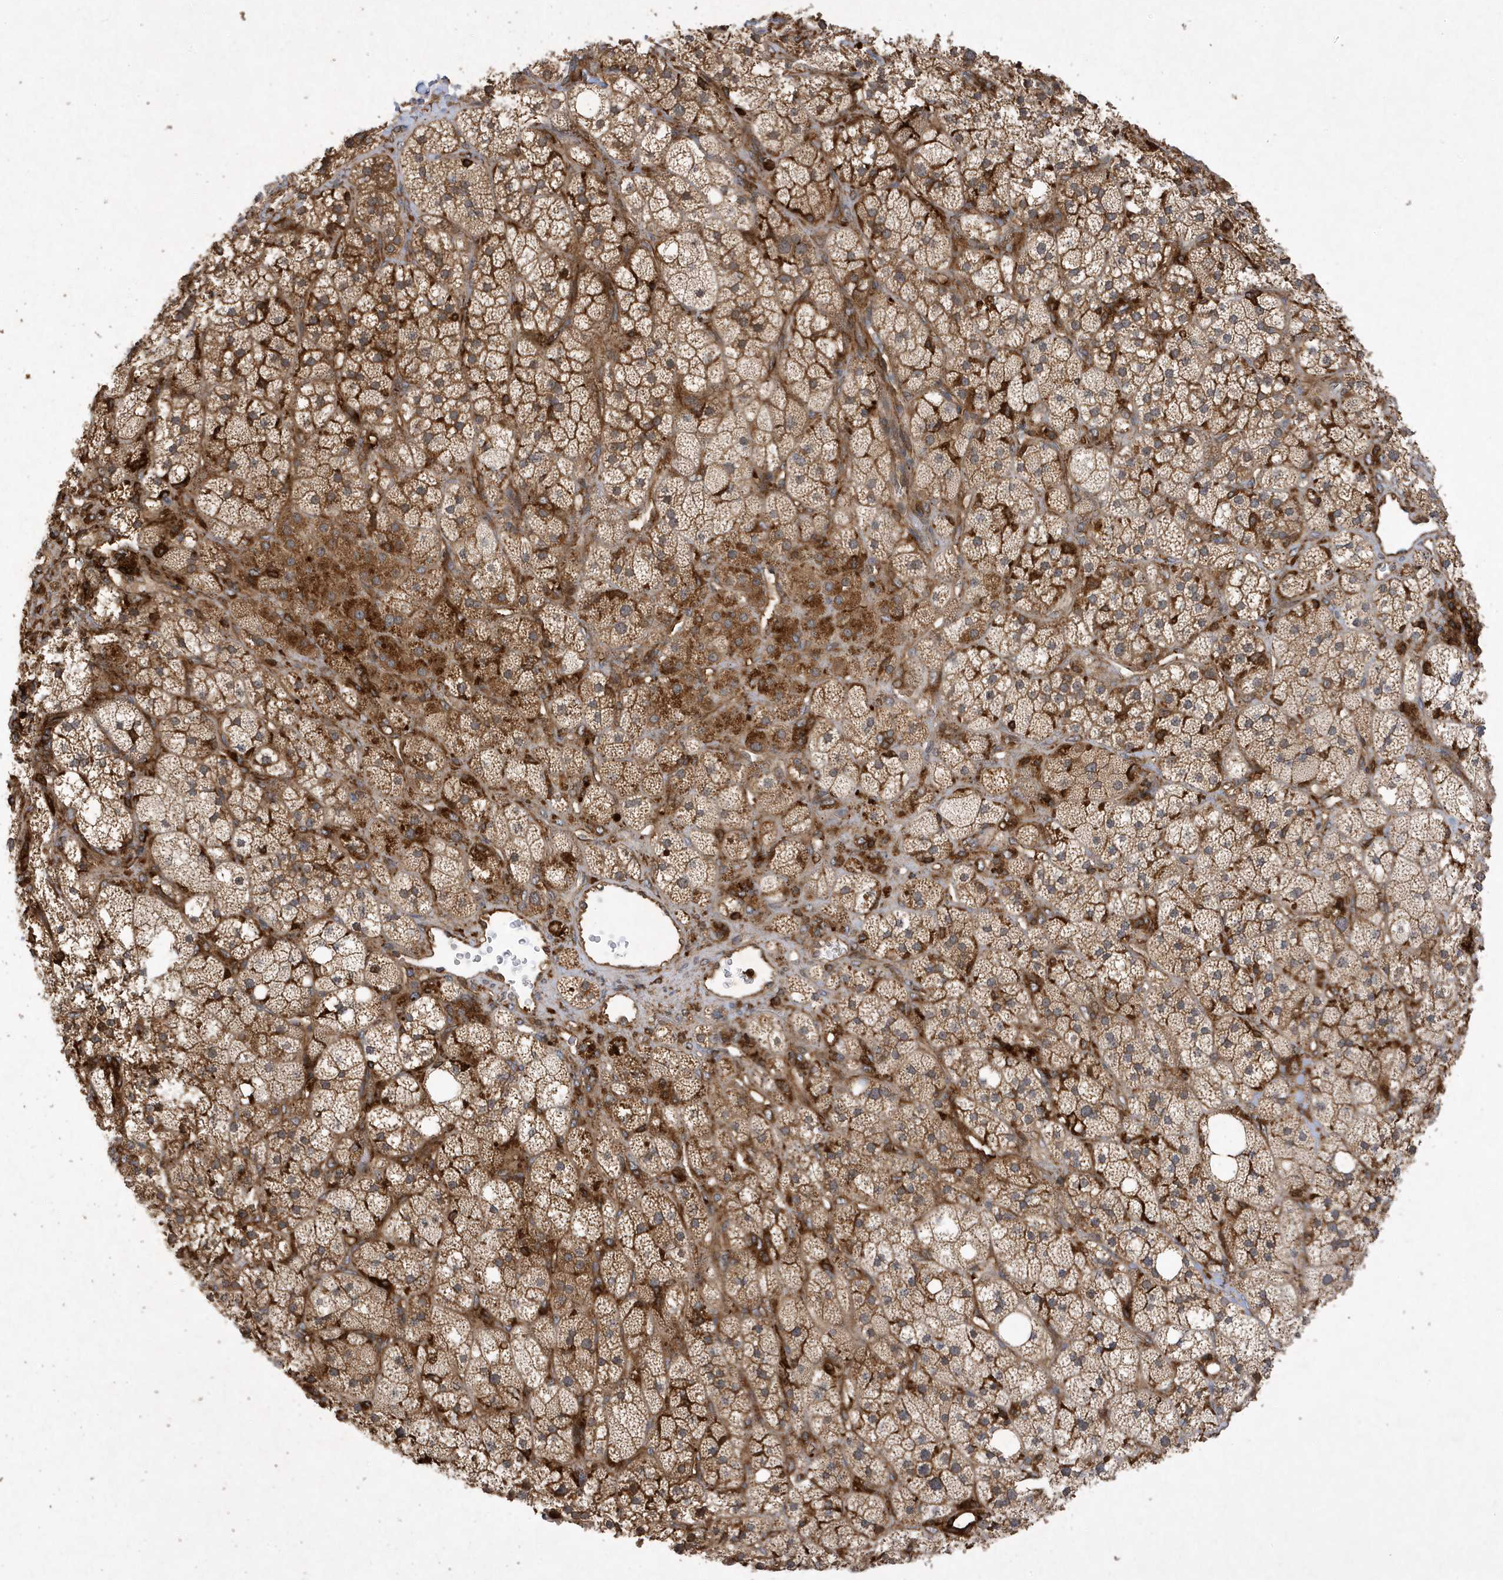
{"staining": {"intensity": "strong", "quantity": ">75%", "location": "cytoplasmic/membranous"}, "tissue": "adrenal gland", "cell_type": "Glandular cells", "image_type": "normal", "snomed": [{"axis": "morphology", "description": "Normal tissue, NOS"}, {"axis": "topography", "description": "Adrenal gland"}], "caption": "IHC (DAB) staining of unremarkable human adrenal gland shows strong cytoplasmic/membranous protein positivity in approximately >75% of glandular cells. Immunohistochemistry (ihc) stains the protein in brown and the nuclei are stained blue.", "gene": "LAPTM4A", "patient": {"sex": "male", "age": 61}}